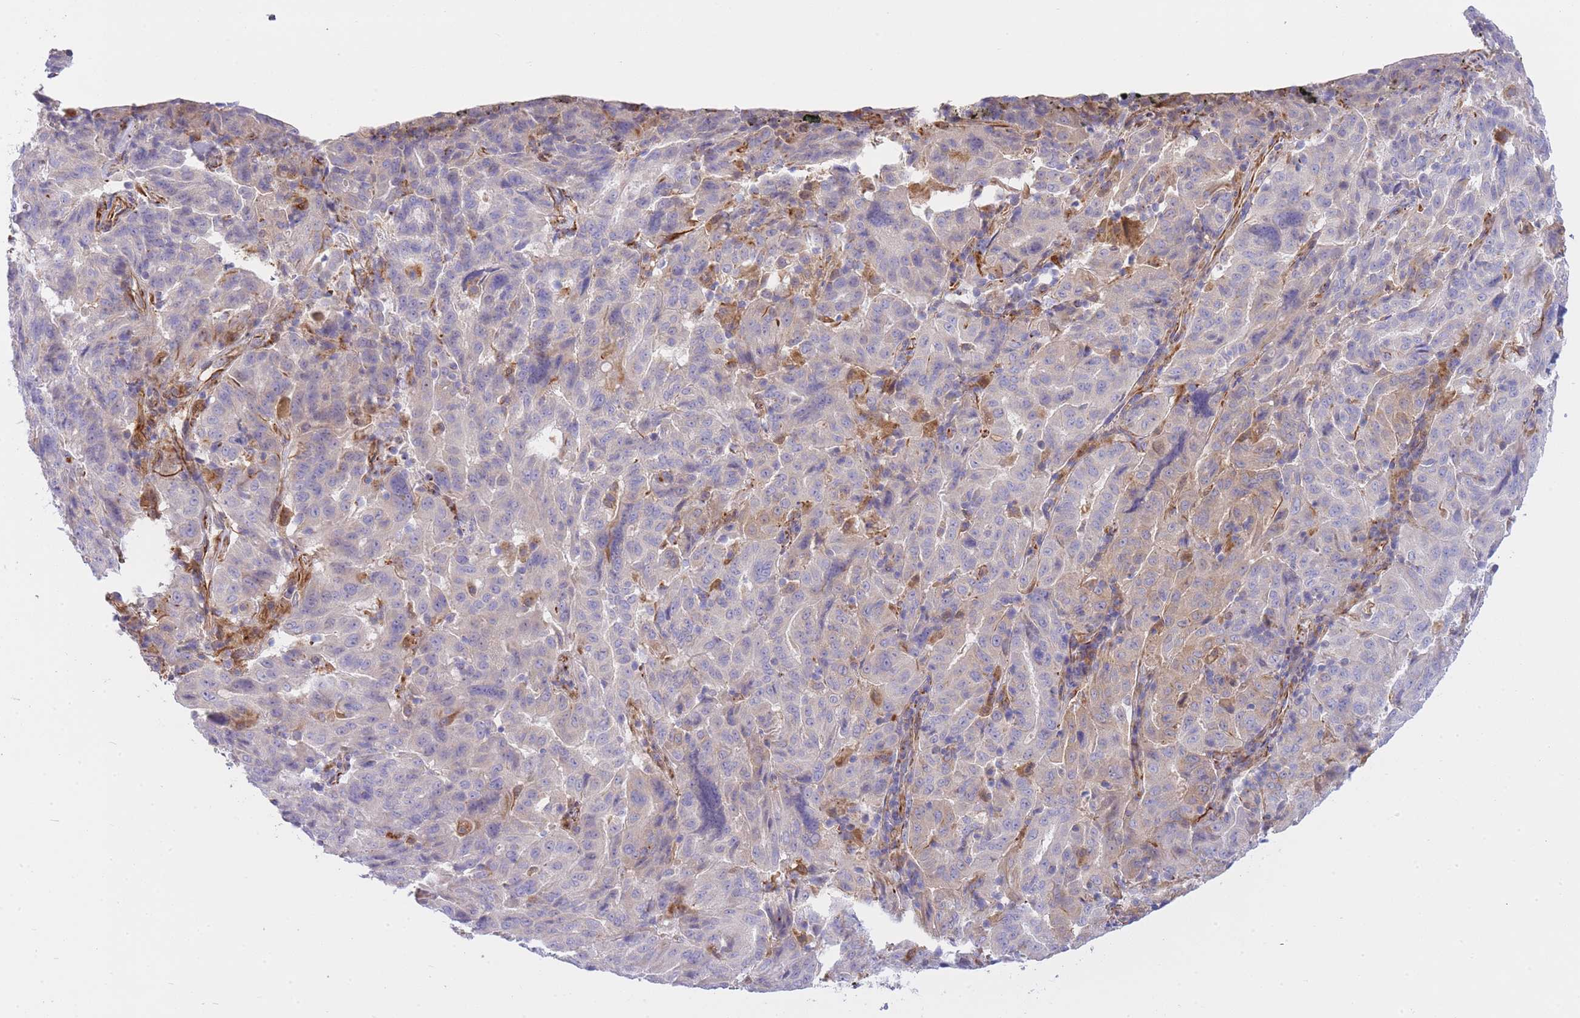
{"staining": {"intensity": "weak", "quantity": "<25%", "location": "cytoplasmic/membranous"}, "tissue": "pancreatic cancer", "cell_type": "Tumor cells", "image_type": "cancer", "snomed": [{"axis": "morphology", "description": "Adenocarcinoma, NOS"}, {"axis": "topography", "description": "Pancreas"}], "caption": "IHC histopathology image of neoplastic tissue: human pancreatic cancer stained with DAB (3,3'-diaminobenzidine) shows no significant protein staining in tumor cells.", "gene": "ECPAS", "patient": {"sex": "male", "age": 63}}